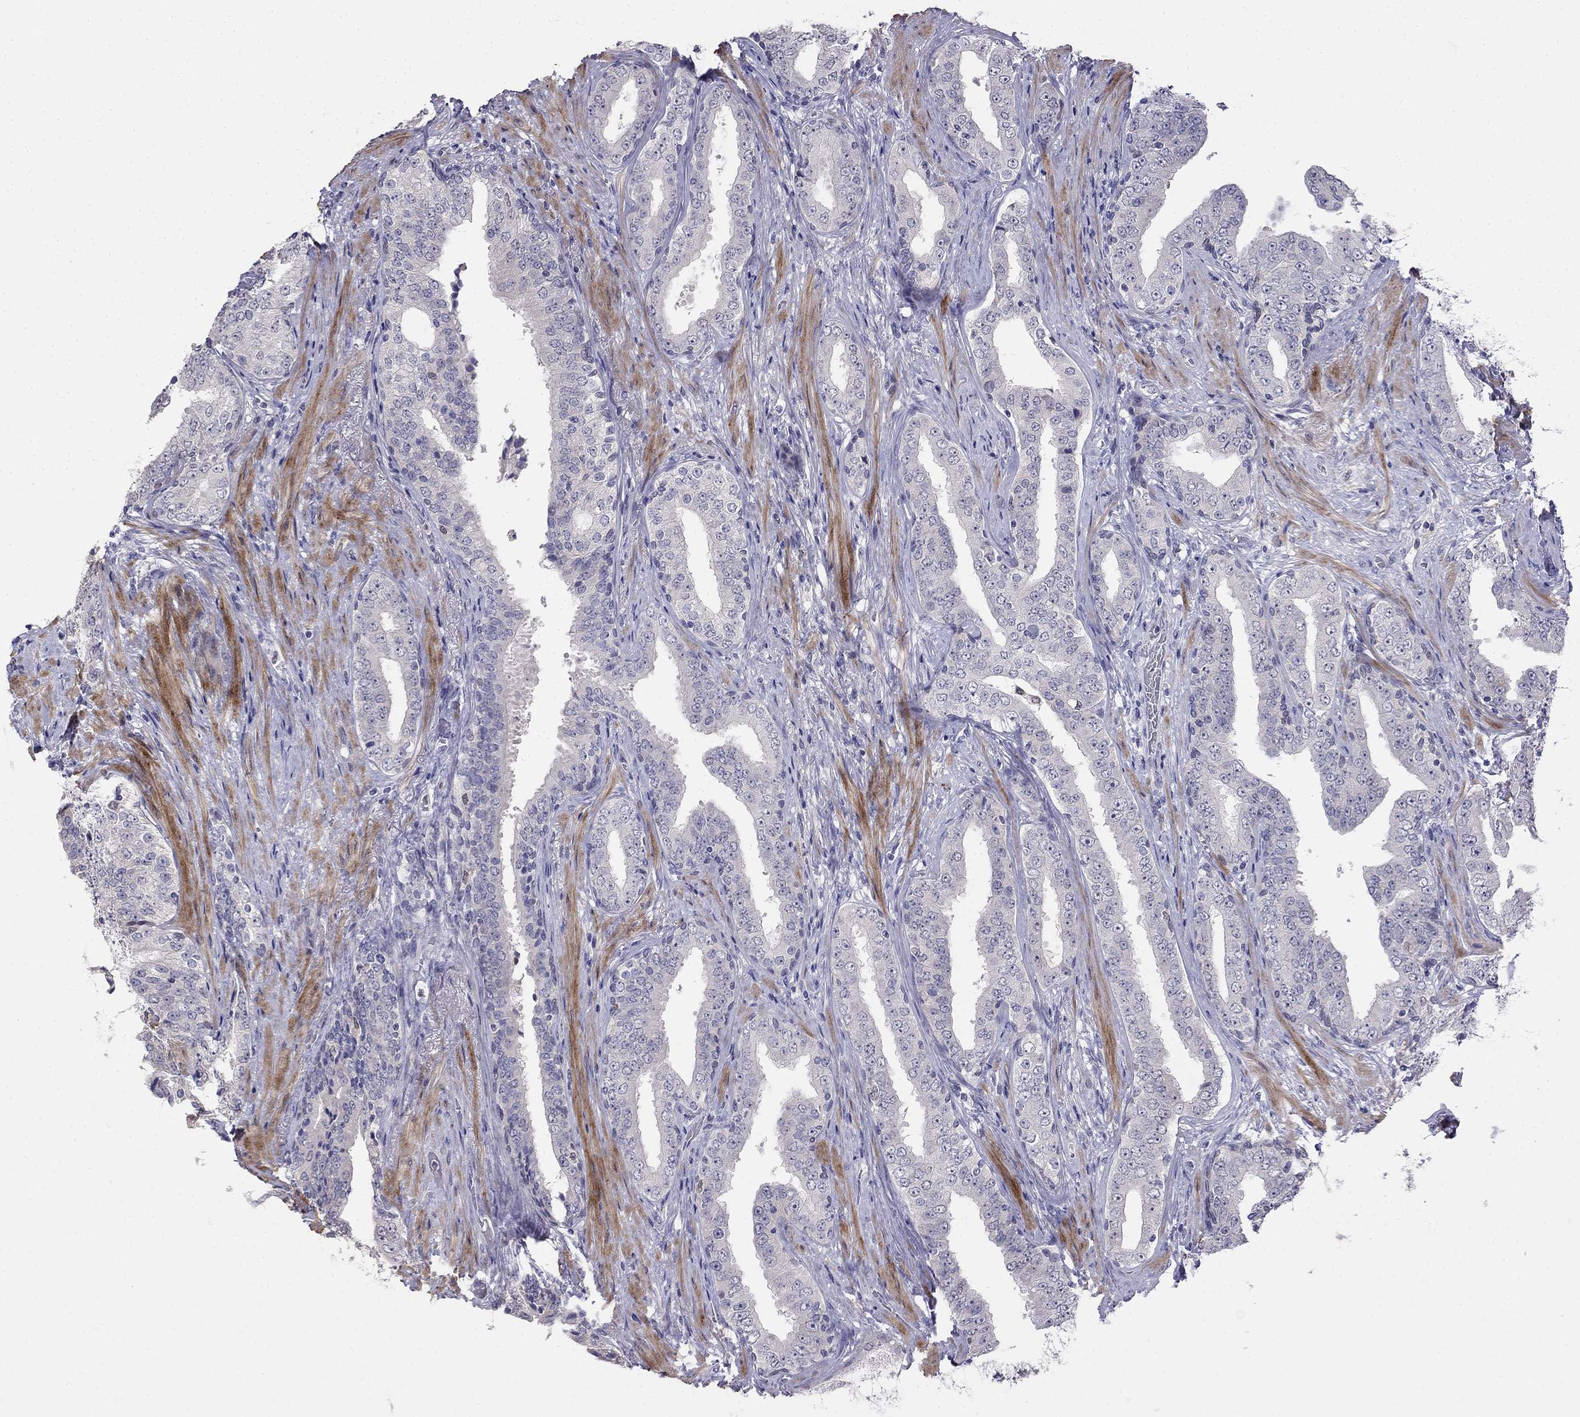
{"staining": {"intensity": "negative", "quantity": "none", "location": "none"}, "tissue": "prostate cancer", "cell_type": "Tumor cells", "image_type": "cancer", "snomed": [{"axis": "morphology", "description": "Adenocarcinoma, Low grade"}, {"axis": "topography", "description": "Prostate and seminal vesicle, NOS"}], "caption": "Prostate cancer was stained to show a protein in brown. There is no significant positivity in tumor cells. (DAB IHC with hematoxylin counter stain).", "gene": "LRRC39", "patient": {"sex": "male", "age": 61}}